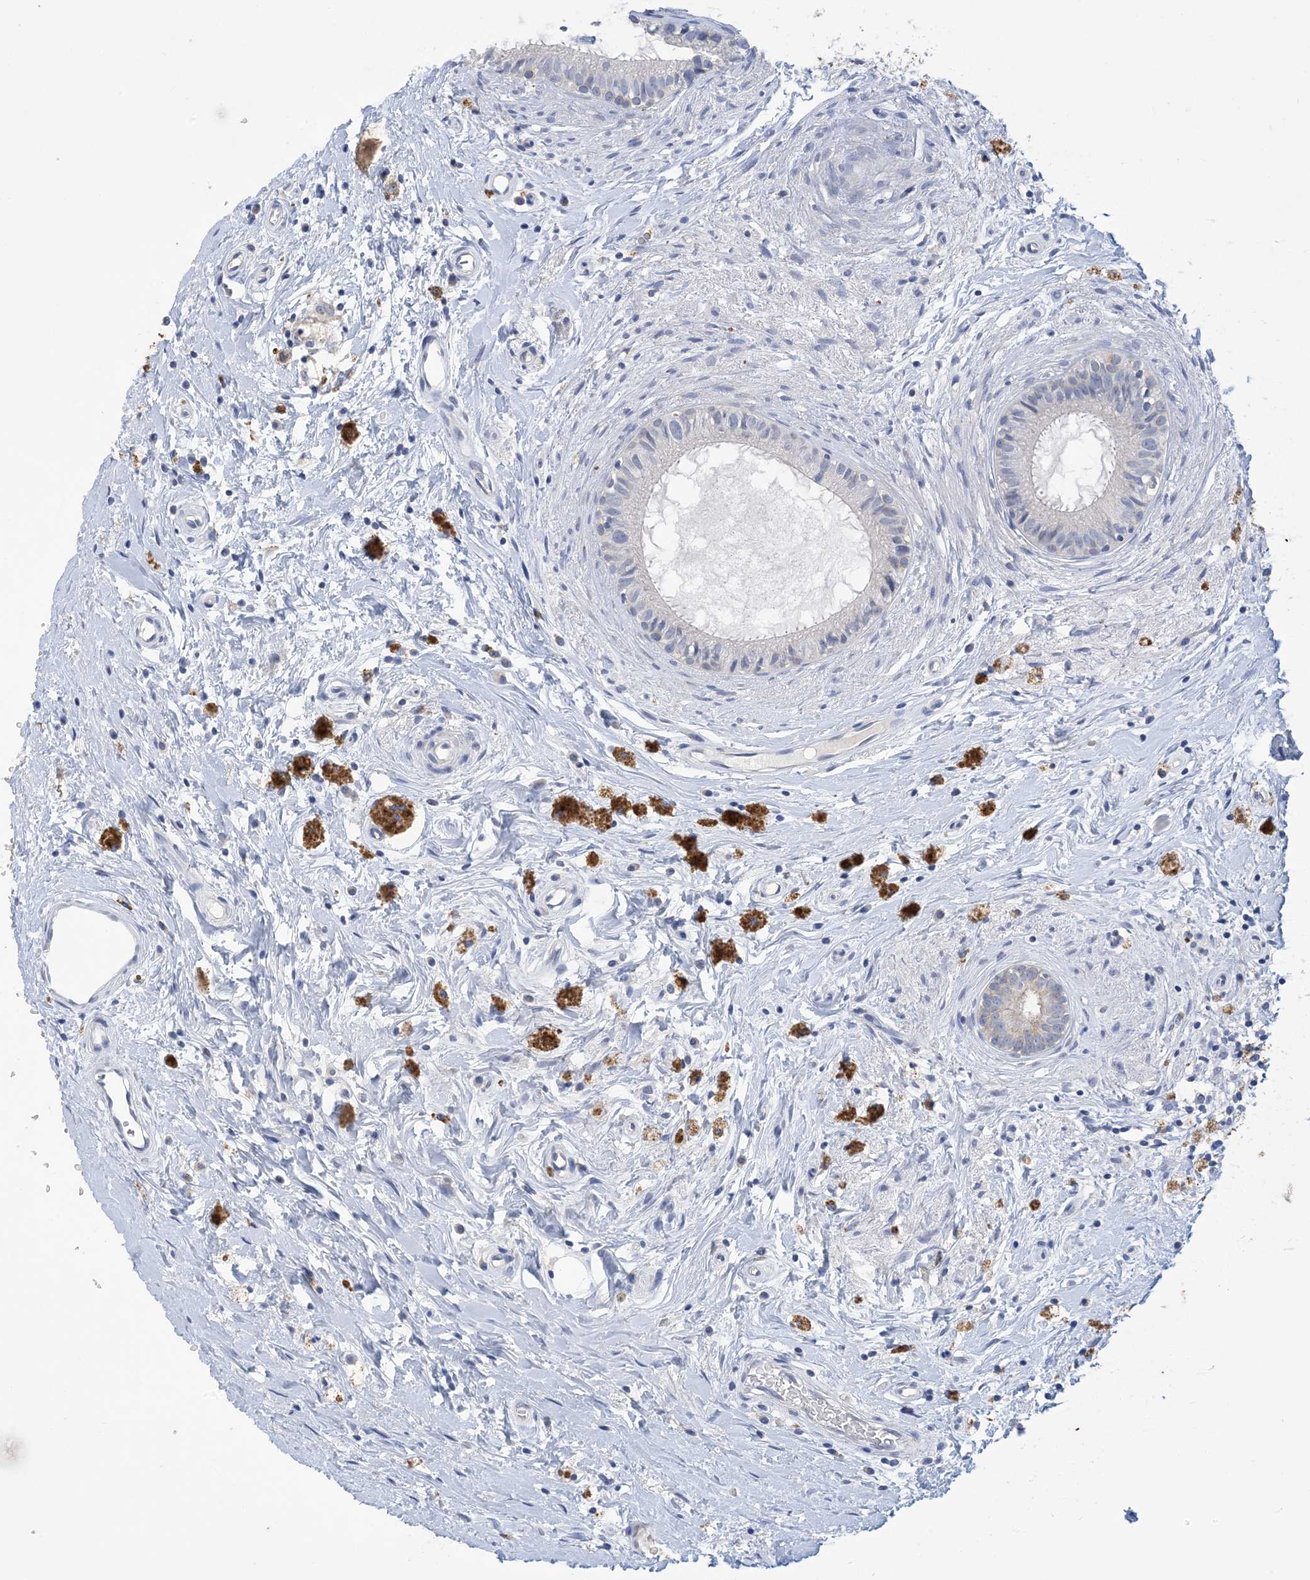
{"staining": {"intensity": "negative", "quantity": "none", "location": "none"}, "tissue": "epididymis", "cell_type": "Glandular cells", "image_type": "normal", "snomed": [{"axis": "morphology", "description": "Normal tissue, NOS"}, {"axis": "topography", "description": "Epididymis"}], "caption": "Immunohistochemical staining of normal human epididymis demonstrates no significant staining in glandular cells.", "gene": "DSC3", "patient": {"sex": "male", "age": 80}}